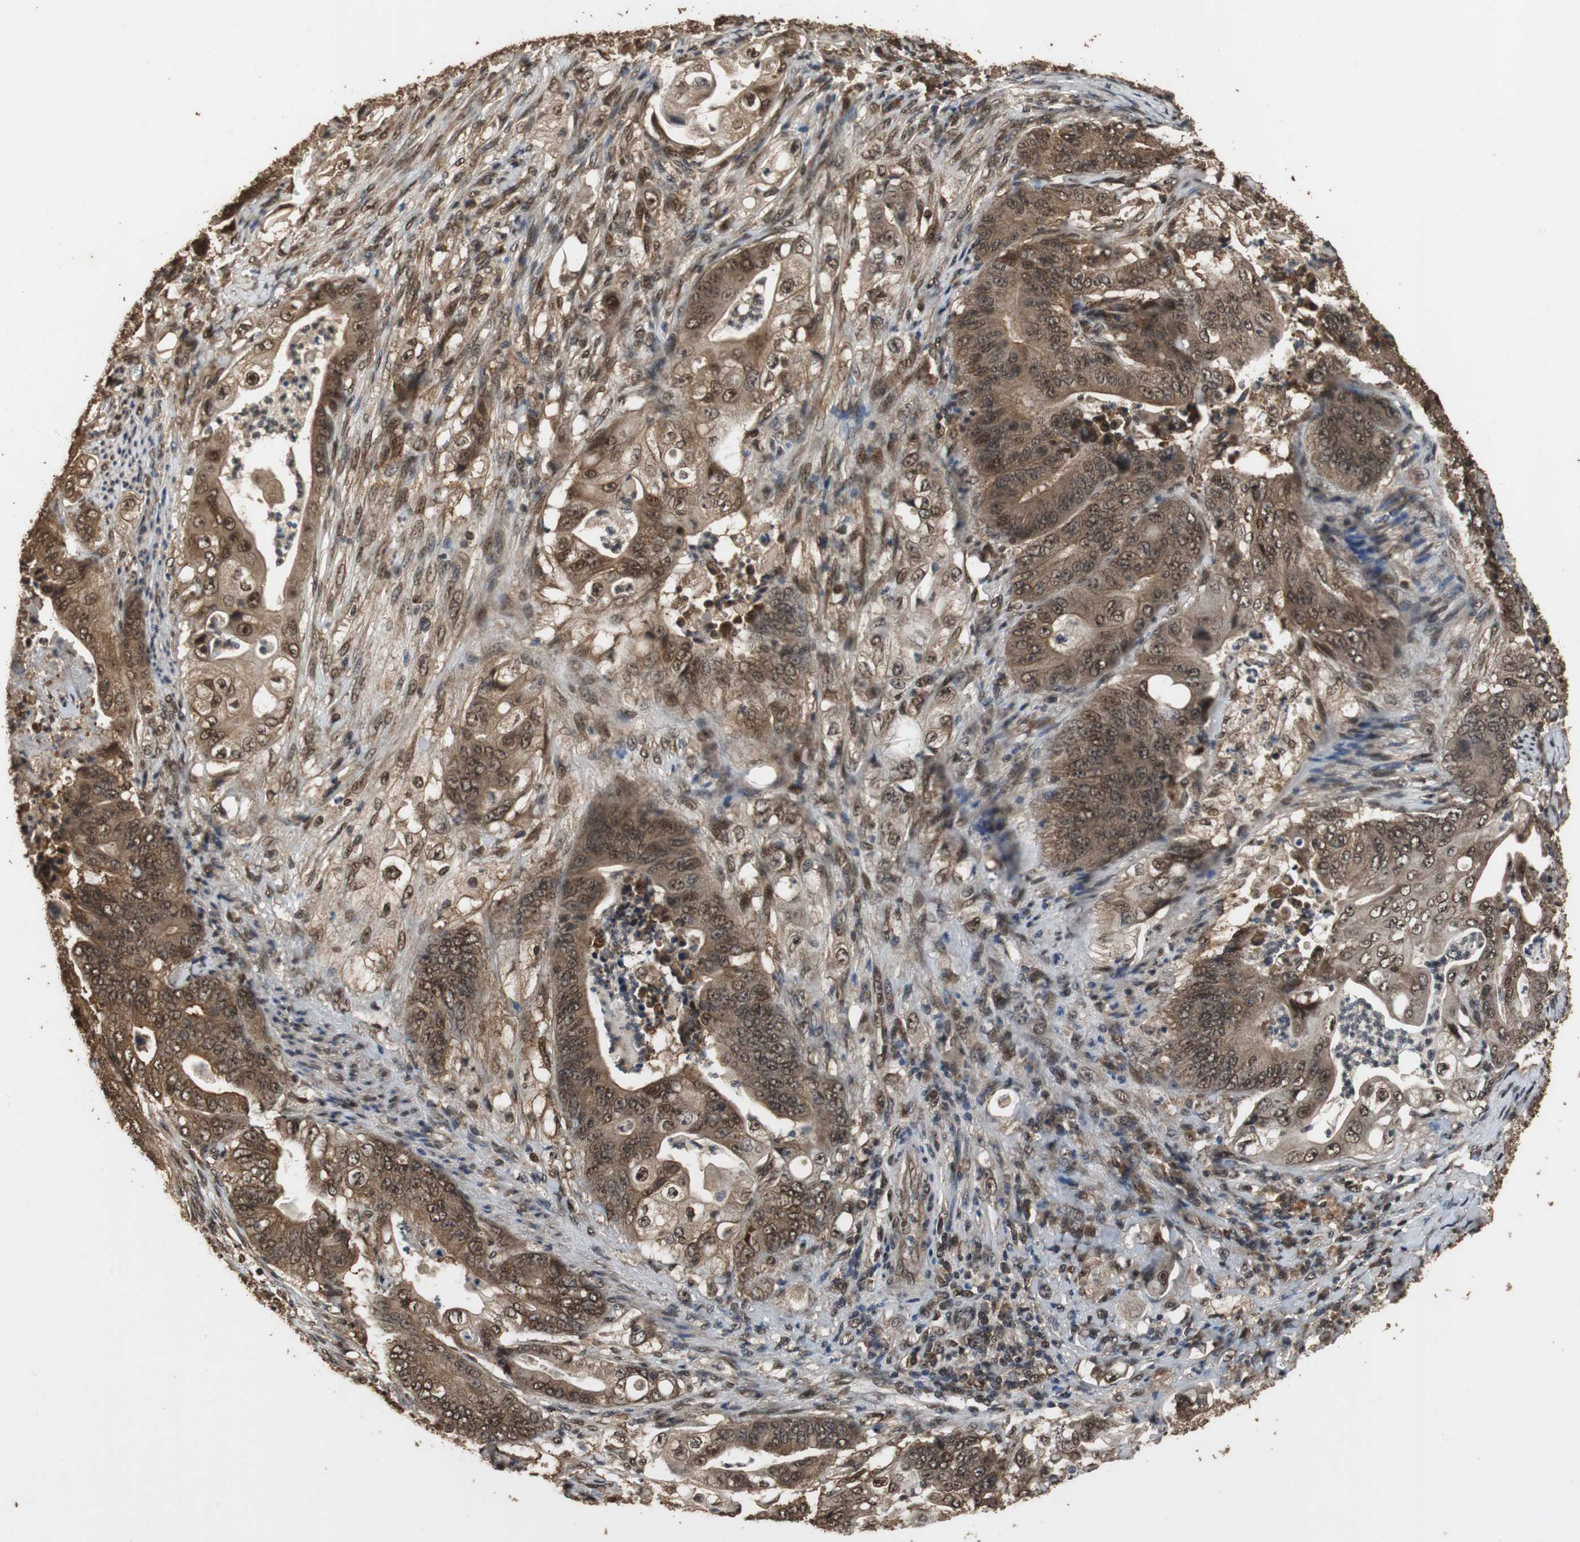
{"staining": {"intensity": "strong", "quantity": ">75%", "location": "cytoplasmic/membranous,nuclear"}, "tissue": "stomach cancer", "cell_type": "Tumor cells", "image_type": "cancer", "snomed": [{"axis": "morphology", "description": "Adenocarcinoma, NOS"}, {"axis": "topography", "description": "Stomach"}], "caption": "DAB (3,3'-diaminobenzidine) immunohistochemical staining of stomach cancer shows strong cytoplasmic/membranous and nuclear protein staining in about >75% of tumor cells.", "gene": "ZNF18", "patient": {"sex": "female", "age": 73}}